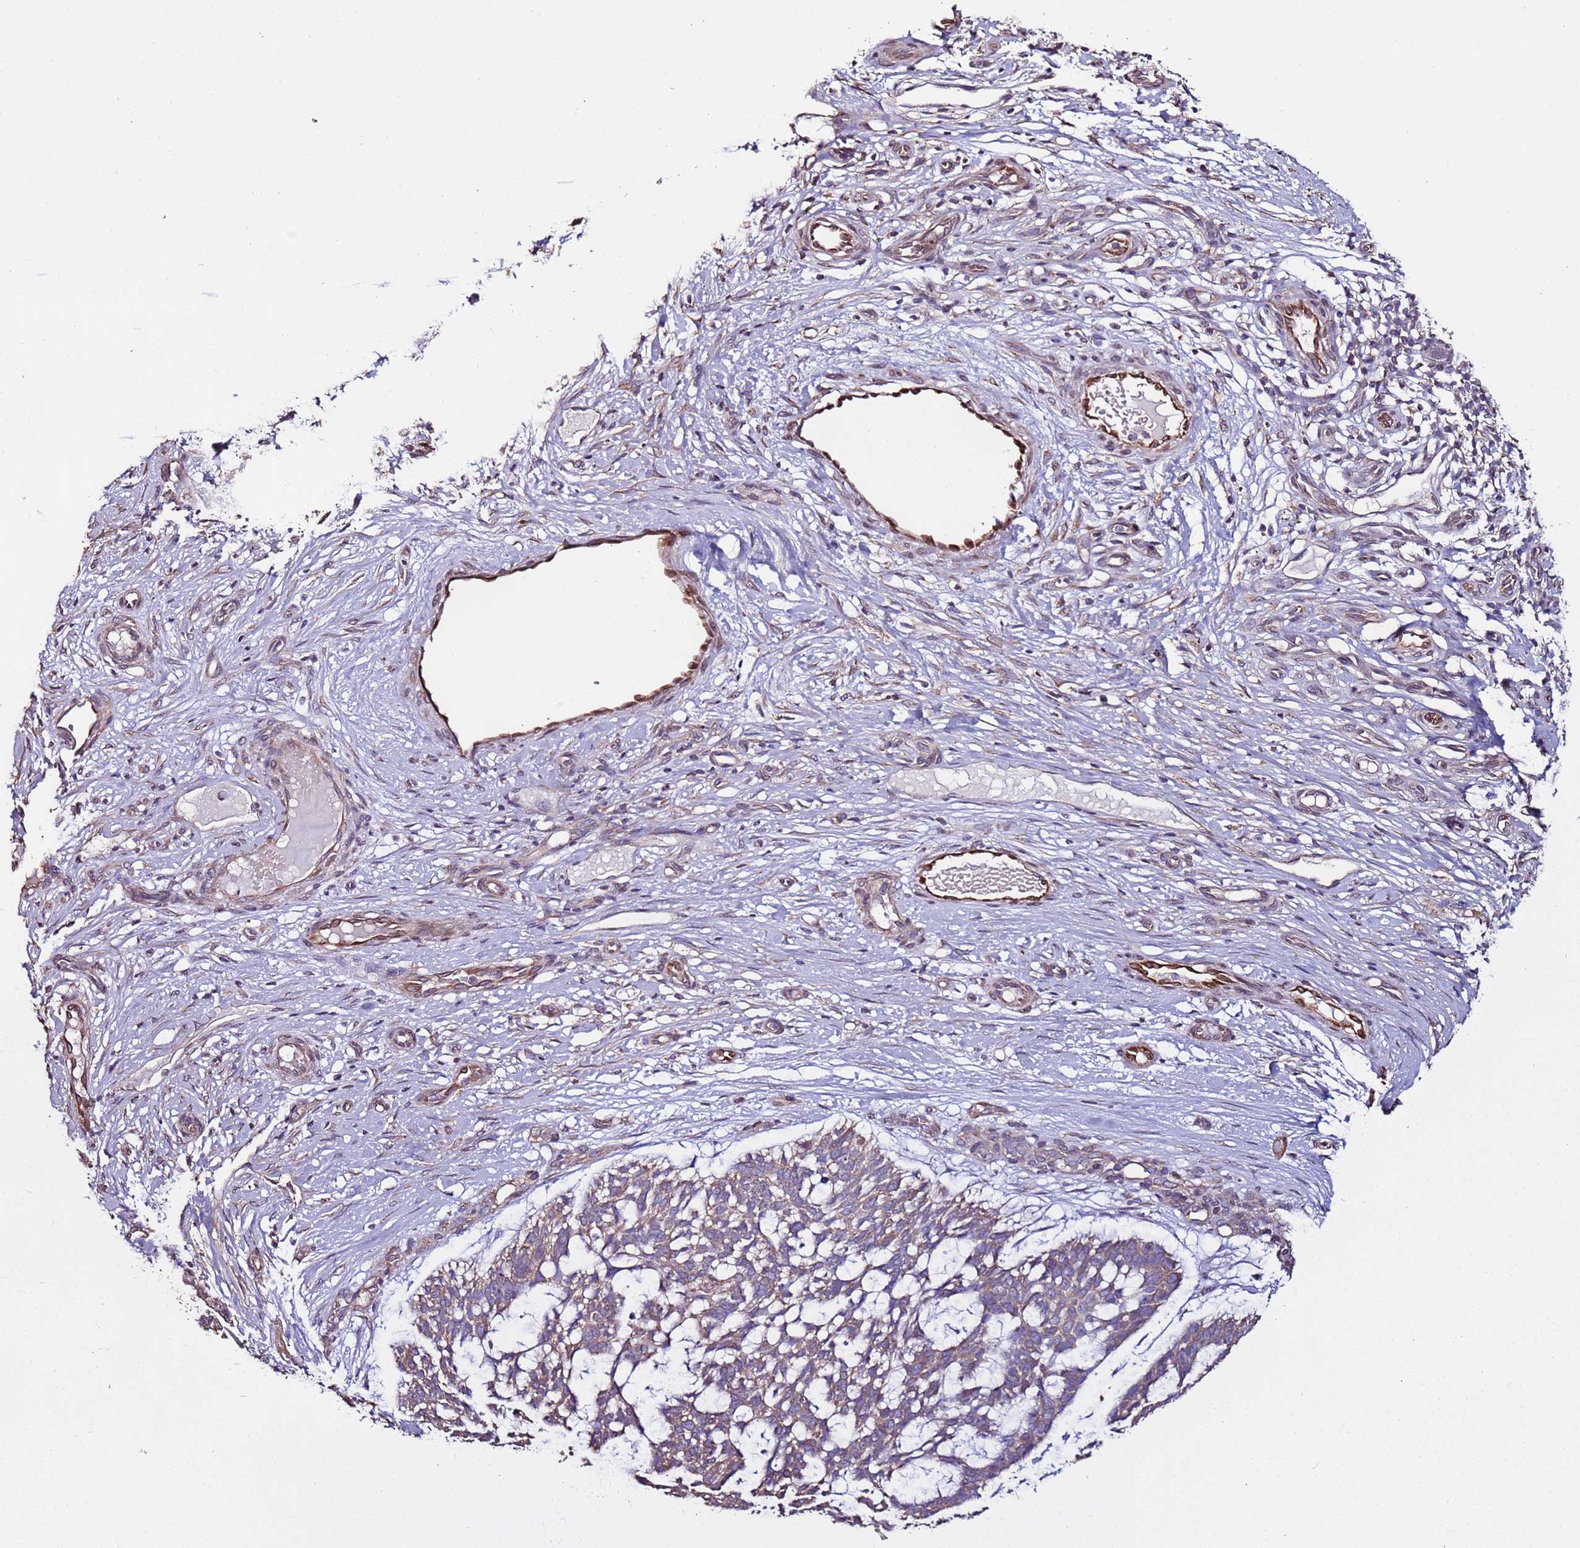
{"staining": {"intensity": "weak", "quantity": ">75%", "location": "cytoplasmic/membranous"}, "tissue": "skin cancer", "cell_type": "Tumor cells", "image_type": "cancer", "snomed": [{"axis": "morphology", "description": "Basal cell carcinoma"}, {"axis": "topography", "description": "Skin"}], "caption": "DAB (3,3'-diaminobenzidine) immunohistochemical staining of skin cancer (basal cell carcinoma) demonstrates weak cytoplasmic/membranous protein expression in approximately >75% of tumor cells.", "gene": "SLC41A3", "patient": {"sex": "male", "age": 88}}